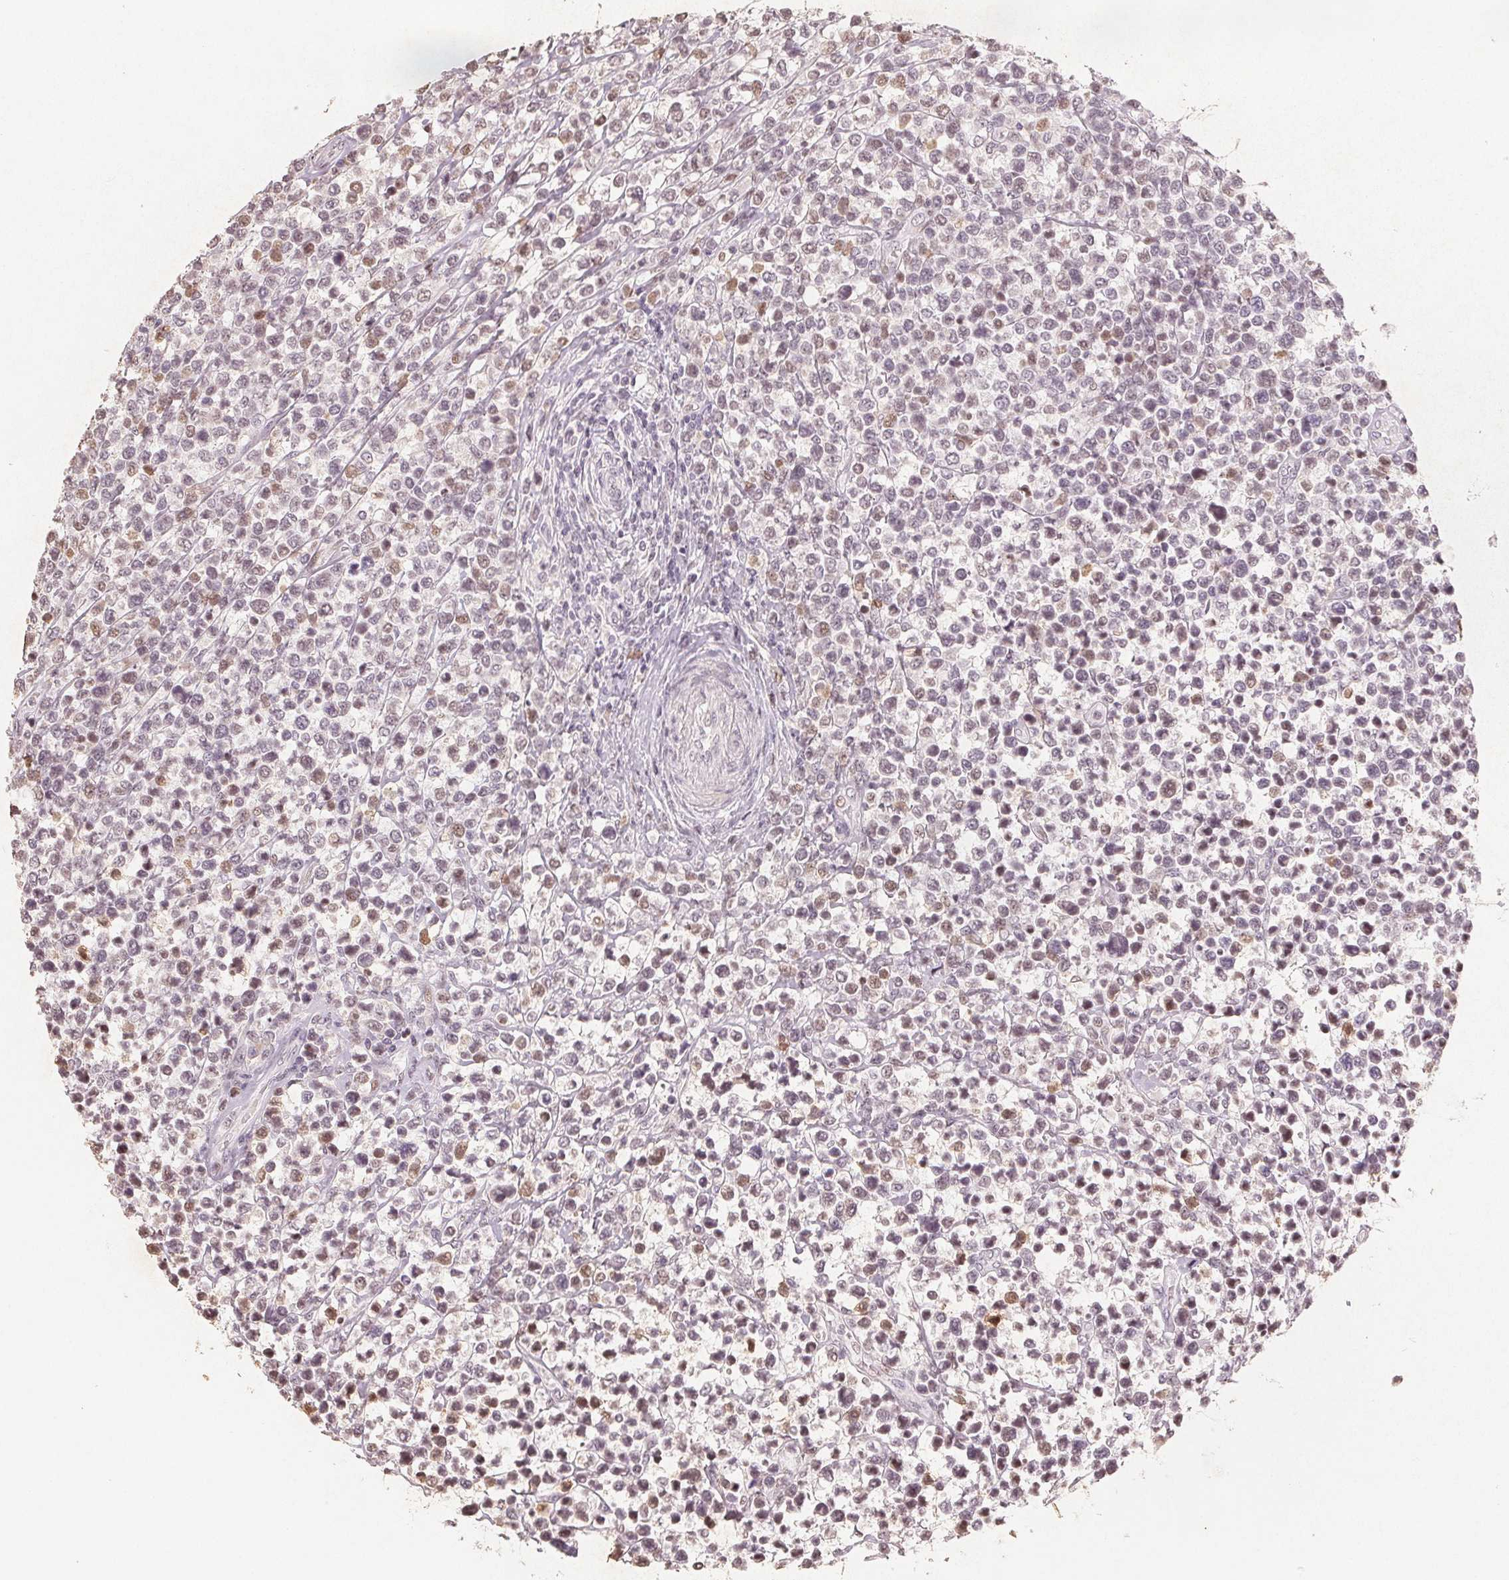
{"staining": {"intensity": "weak", "quantity": "<25%", "location": "nuclear"}, "tissue": "lymphoma", "cell_type": "Tumor cells", "image_type": "cancer", "snomed": [{"axis": "morphology", "description": "Malignant lymphoma, non-Hodgkin's type, High grade"}, {"axis": "topography", "description": "Soft tissue"}], "caption": "Immunohistochemistry image of neoplastic tissue: malignant lymphoma, non-Hodgkin's type (high-grade) stained with DAB displays no significant protein expression in tumor cells.", "gene": "CCDC138", "patient": {"sex": "female", "age": 56}}